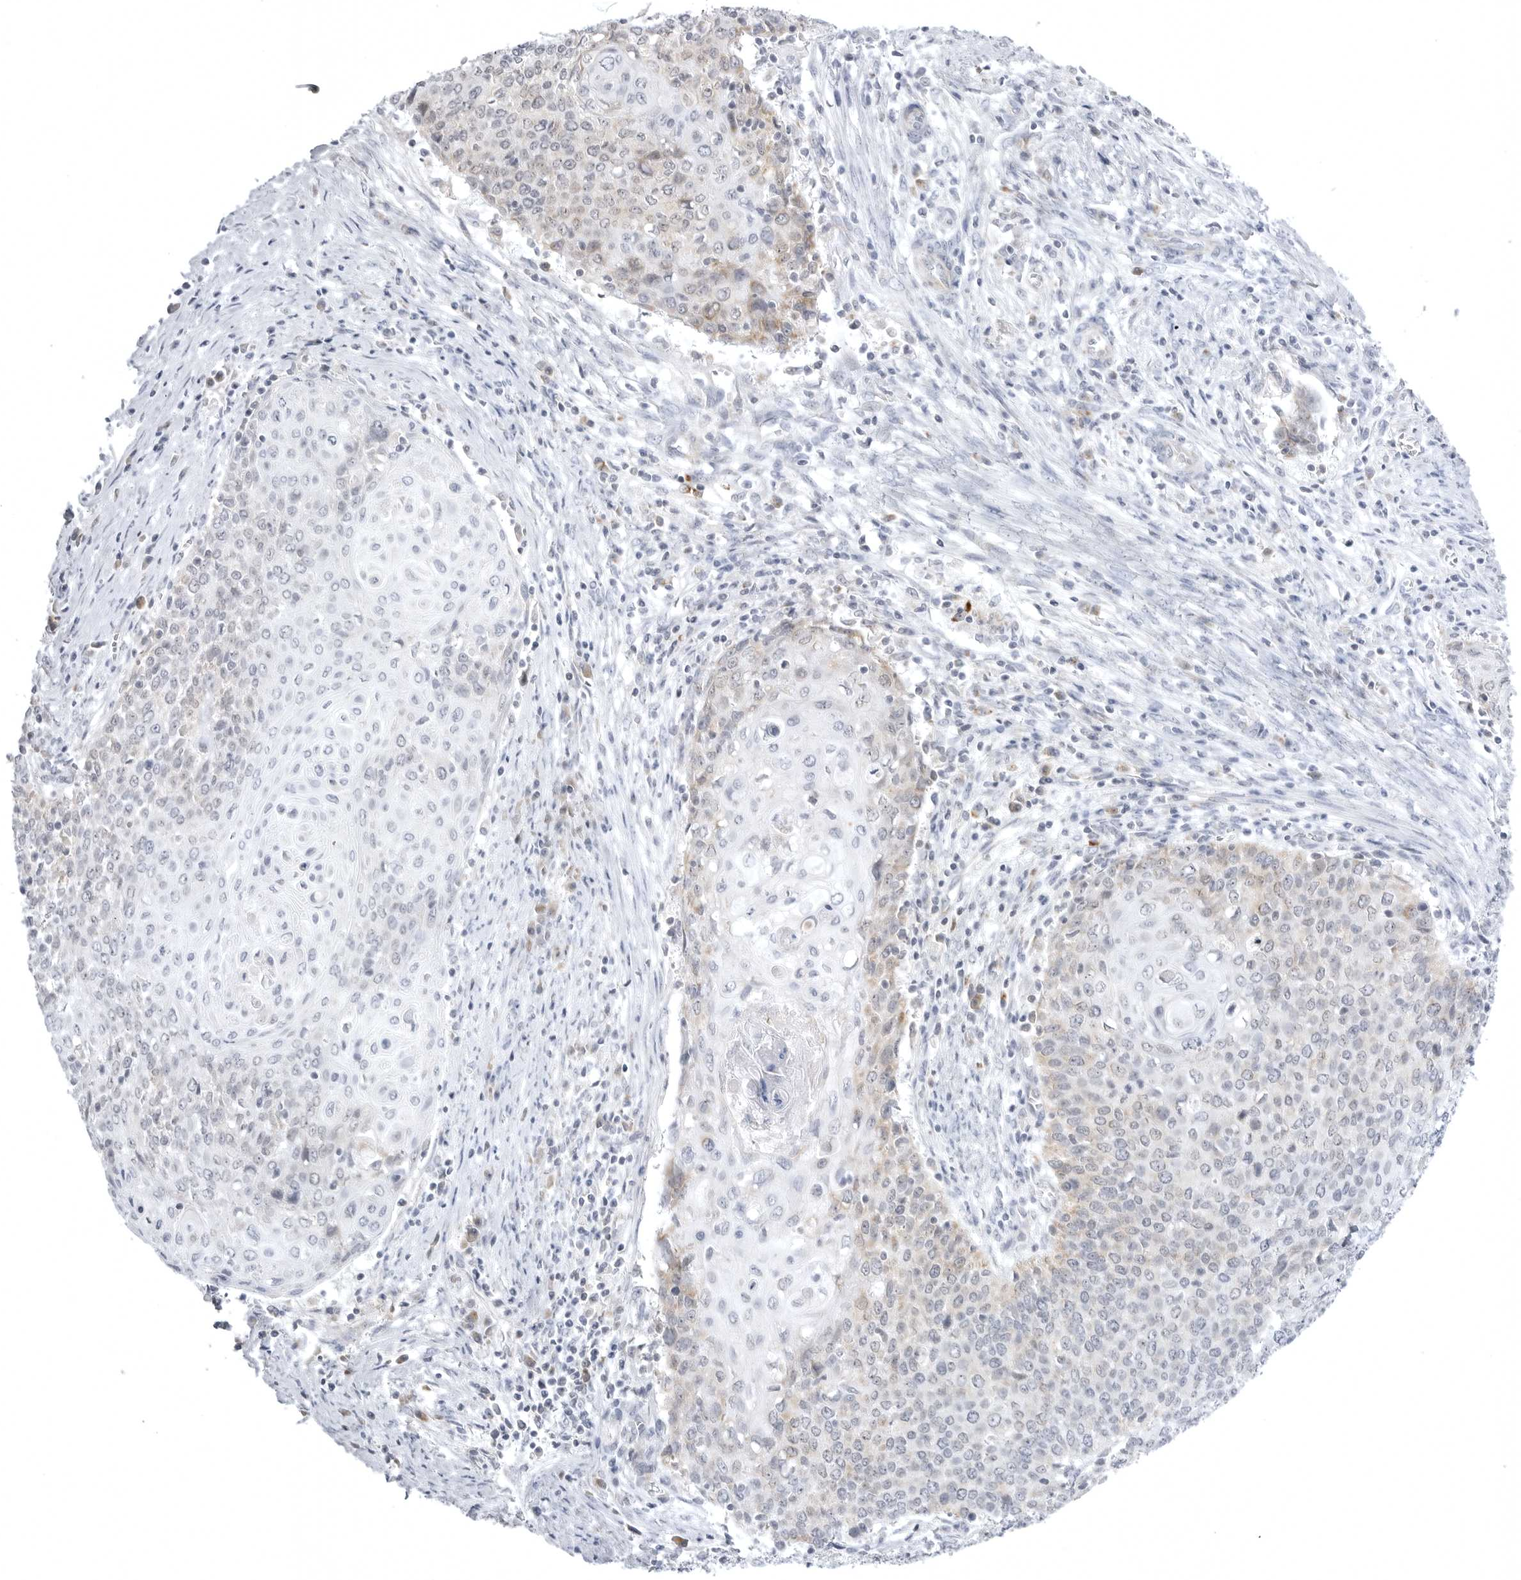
{"staining": {"intensity": "weak", "quantity": "<25%", "location": "cytoplasmic/membranous"}, "tissue": "cervical cancer", "cell_type": "Tumor cells", "image_type": "cancer", "snomed": [{"axis": "morphology", "description": "Squamous cell carcinoma, NOS"}, {"axis": "topography", "description": "Cervix"}], "caption": "Cervical cancer (squamous cell carcinoma) was stained to show a protein in brown. There is no significant positivity in tumor cells.", "gene": "TUFM", "patient": {"sex": "female", "age": 39}}